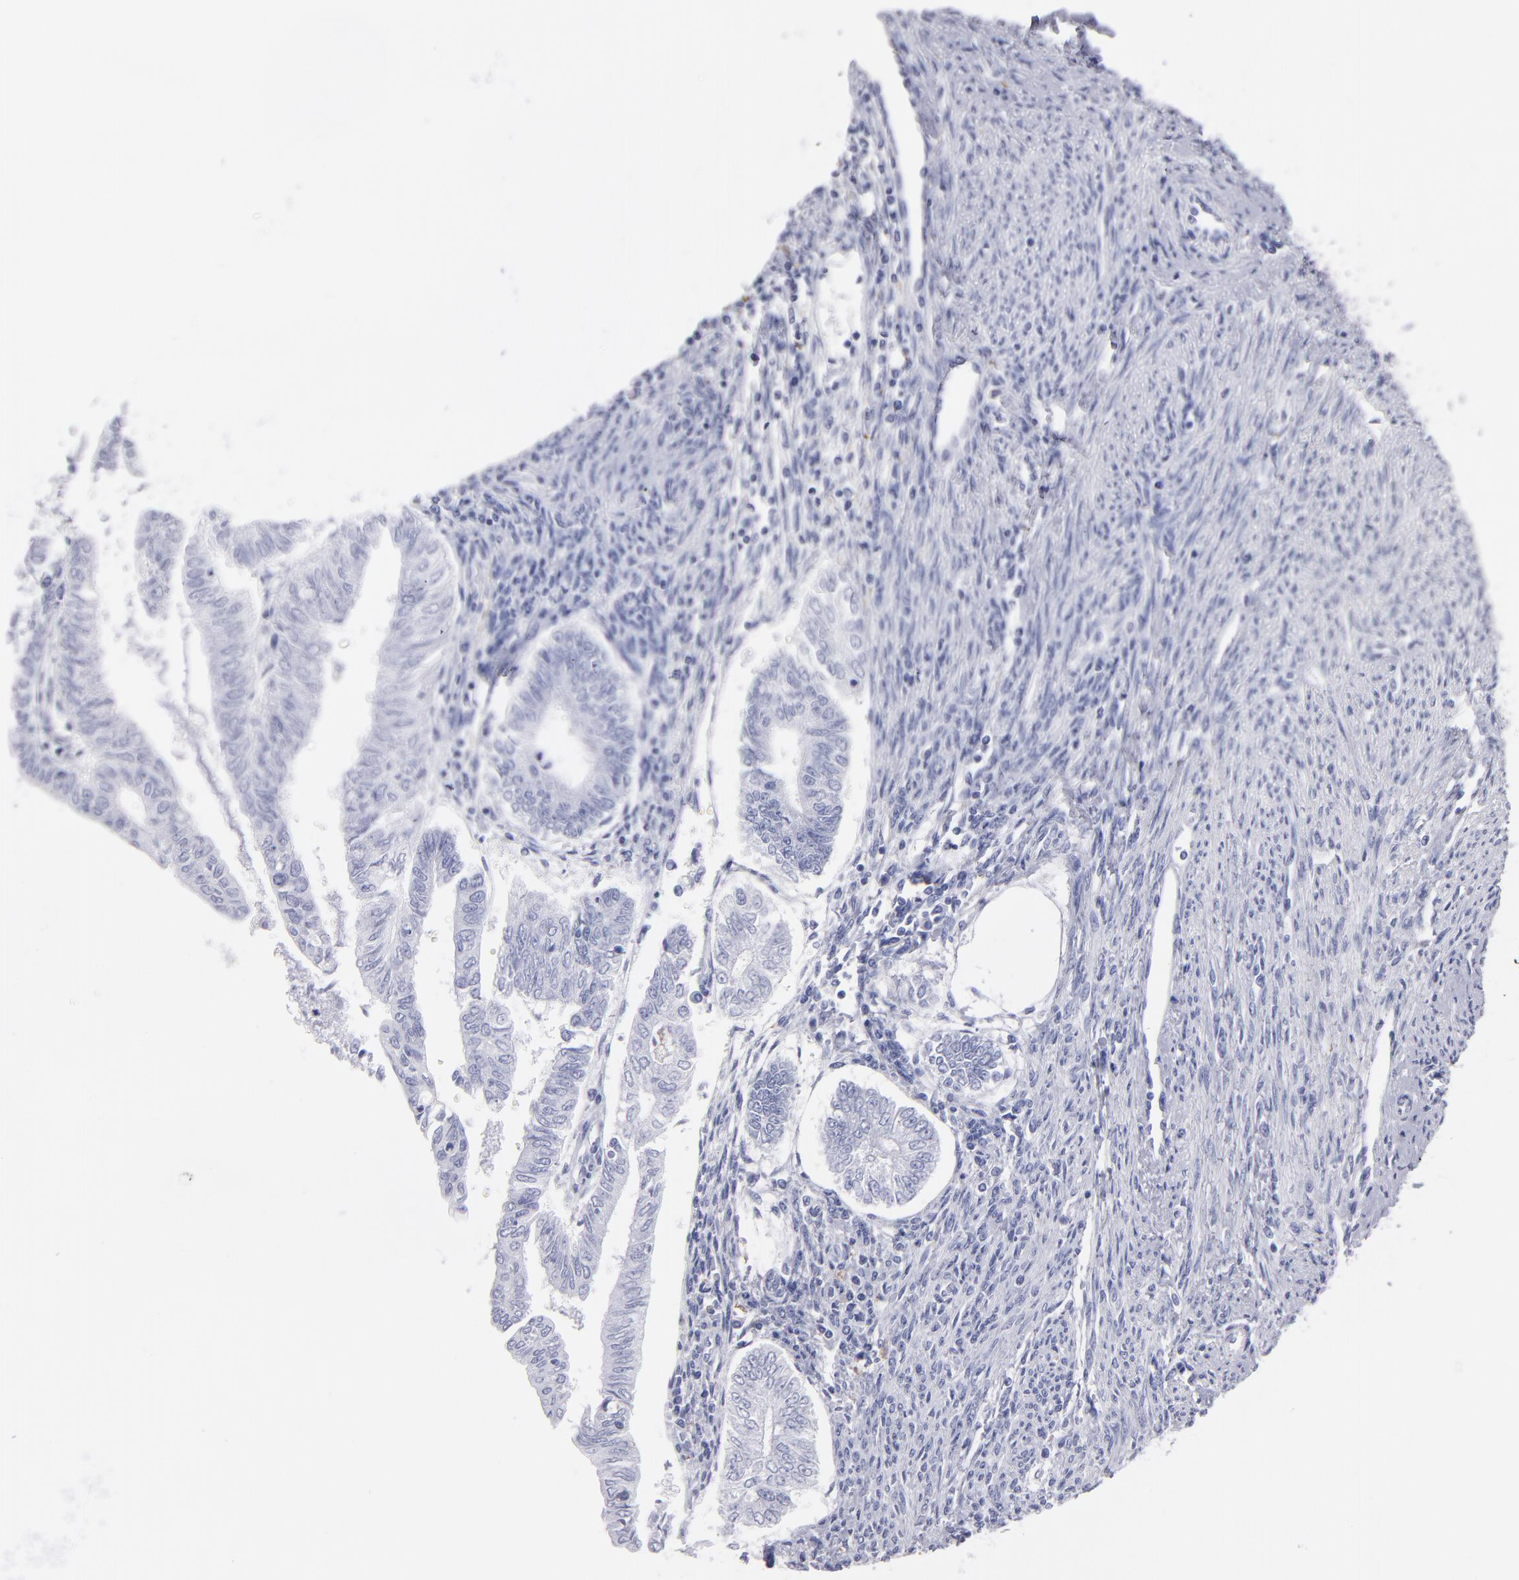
{"staining": {"intensity": "negative", "quantity": "none", "location": "none"}, "tissue": "endometrial cancer", "cell_type": "Tumor cells", "image_type": "cancer", "snomed": [{"axis": "morphology", "description": "Adenocarcinoma, NOS"}, {"axis": "topography", "description": "Endometrium"}], "caption": "Immunohistochemistry (IHC) of adenocarcinoma (endometrial) displays no staining in tumor cells.", "gene": "MB", "patient": {"sex": "female", "age": 66}}